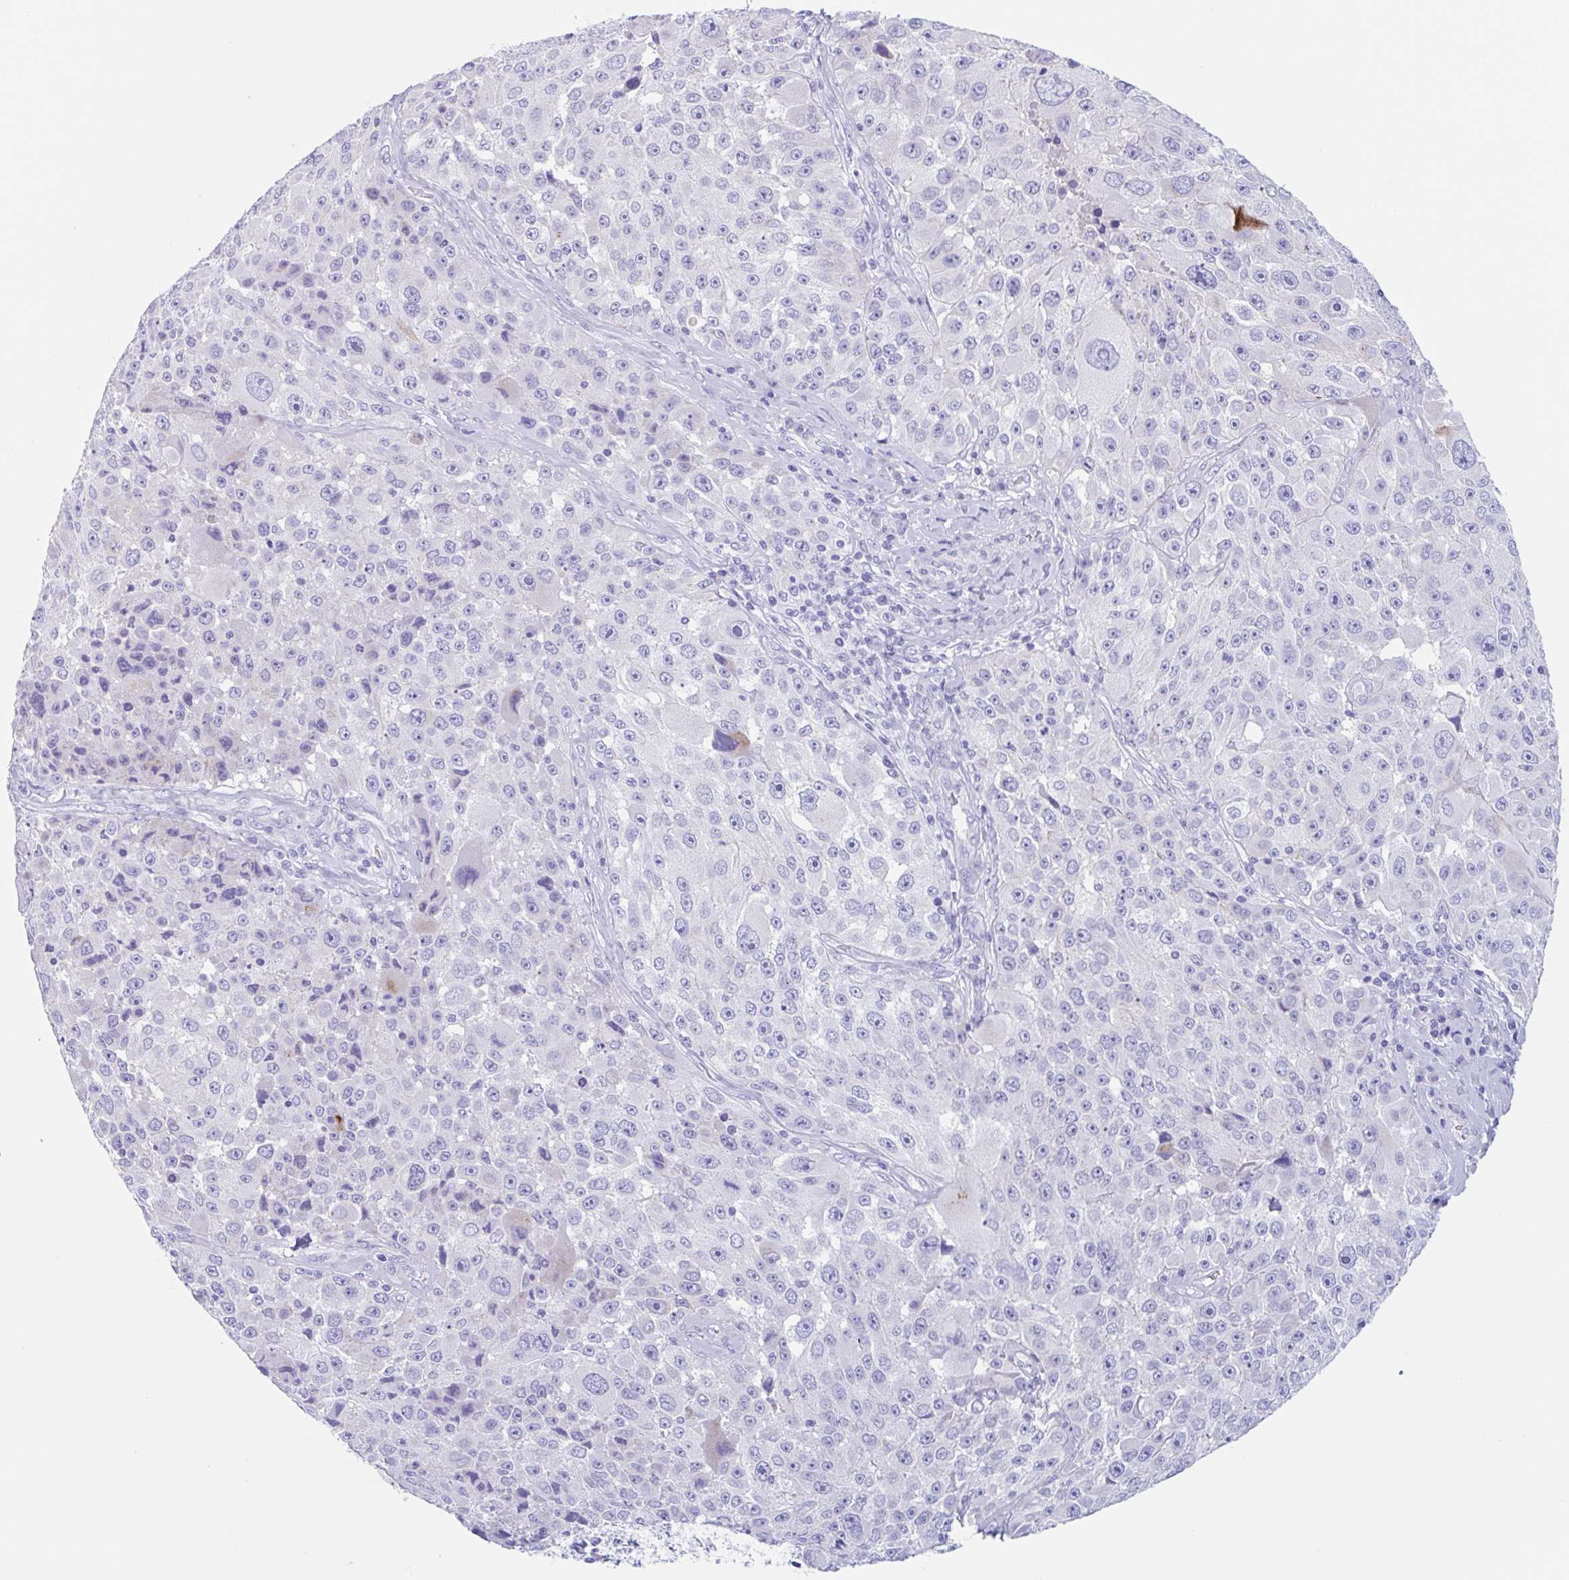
{"staining": {"intensity": "negative", "quantity": "none", "location": "none"}, "tissue": "melanoma", "cell_type": "Tumor cells", "image_type": "cancer", "snomed": [{"axis": "morphology", "description": "Malignant melanoma, Metastatic site"}, {"axis": "topography", "description": "Lymph node"}], "caption": "Immunohistochemistry (IHC) histopathology image of malignant melanoma (metastatic site) stained for a protein (brown), which shows no positivity in tumor cells.", "gene": "CPTP", "patient": {"sex": "male", "age": 62}}